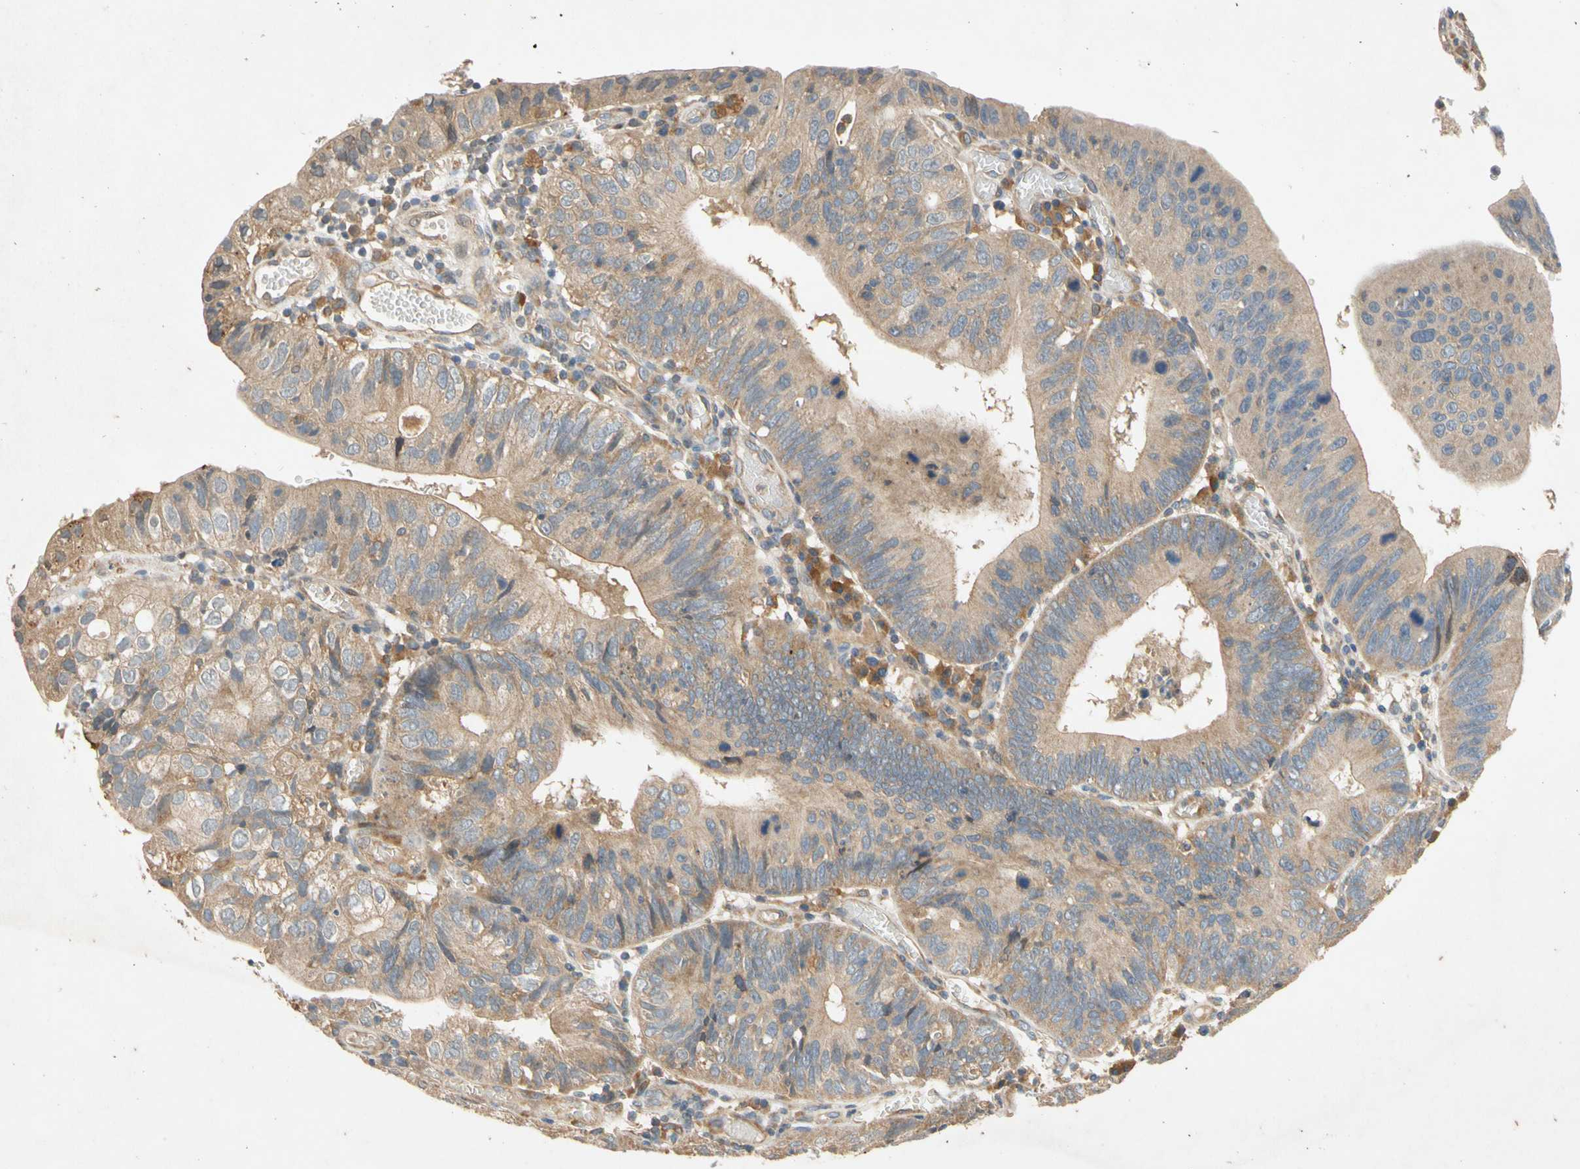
{"staining": {"intensity": "weak", "quantity": "25%-75%", "location": "cytoplasmic/membranous"}, "tissue": "stomach cancer", "cell_type": "Tumor cells", "image_type": "cancer", "snomed": [{"axis": "morphology", "description": "Adenocarcinoma, NOS"}, {"axis": "topography", "description": "Stomach"}], "caption": "A brown stain shows weak cytoplasmic/membranous positivity of a protein in human adenocarcinoma (stomach) tumor cells.", "gene": "USP46", "patient": {"sex": "male", "age": 59}}